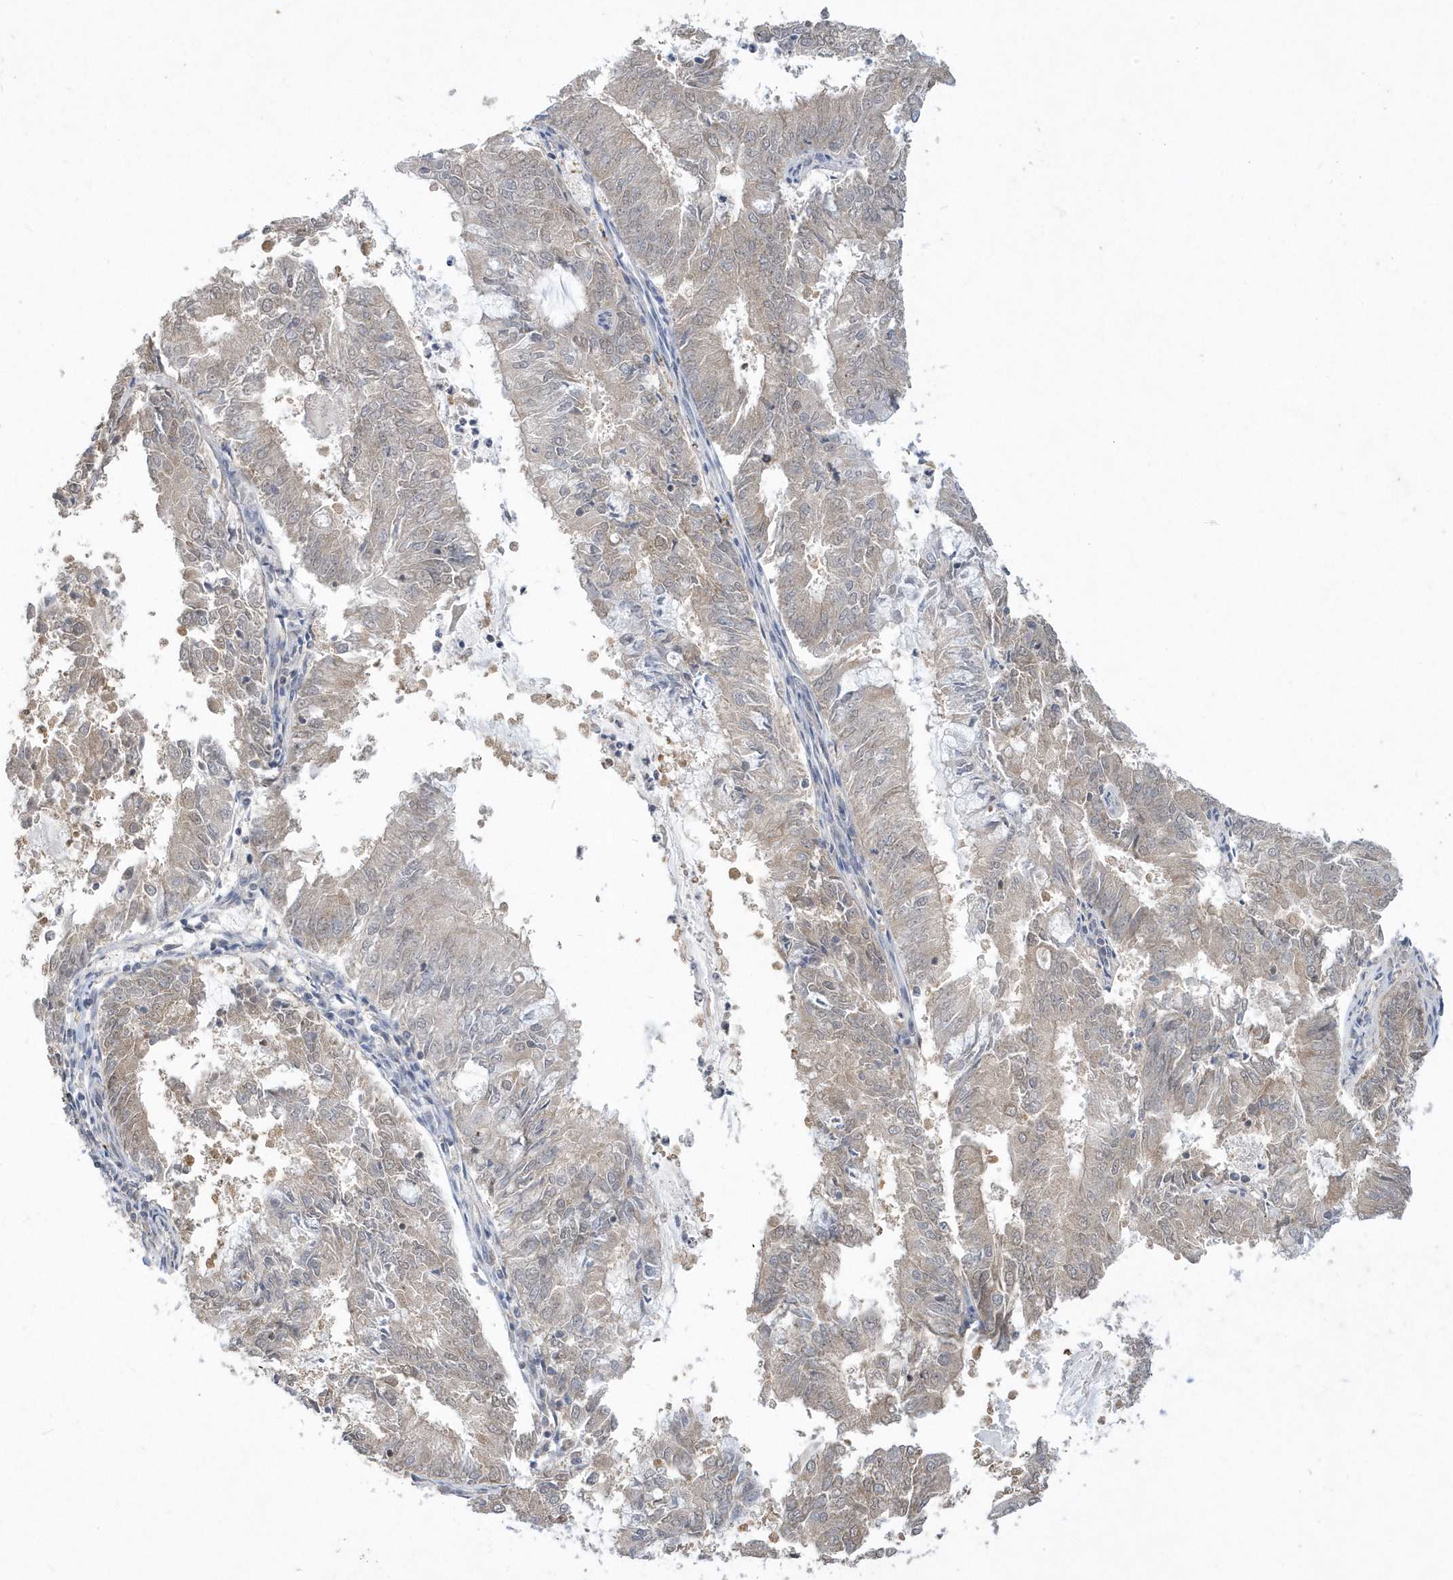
{"staining": {"intensity": "weak", "quantity": ">75%", "location": "cytoplasmic/membranous,nuclear"}, "tissue": "endometrial cancer", "cell_type": "Tumor cells", "image_type": "cancer", "snomed": [{"axis": "morphology", "description": "Adenocarcinoma, NOS"}, {"axis": "topography", "description": "Endometrium"}], "caption": "Endometrial cancer (adenocarcinoma) stained for a protein demonstrates weak cytoplasmic/membranous and nuclear positivity in tumor cells.", "gene": "AKR7A2", "patient": {"sex": "female", "age": 57}}